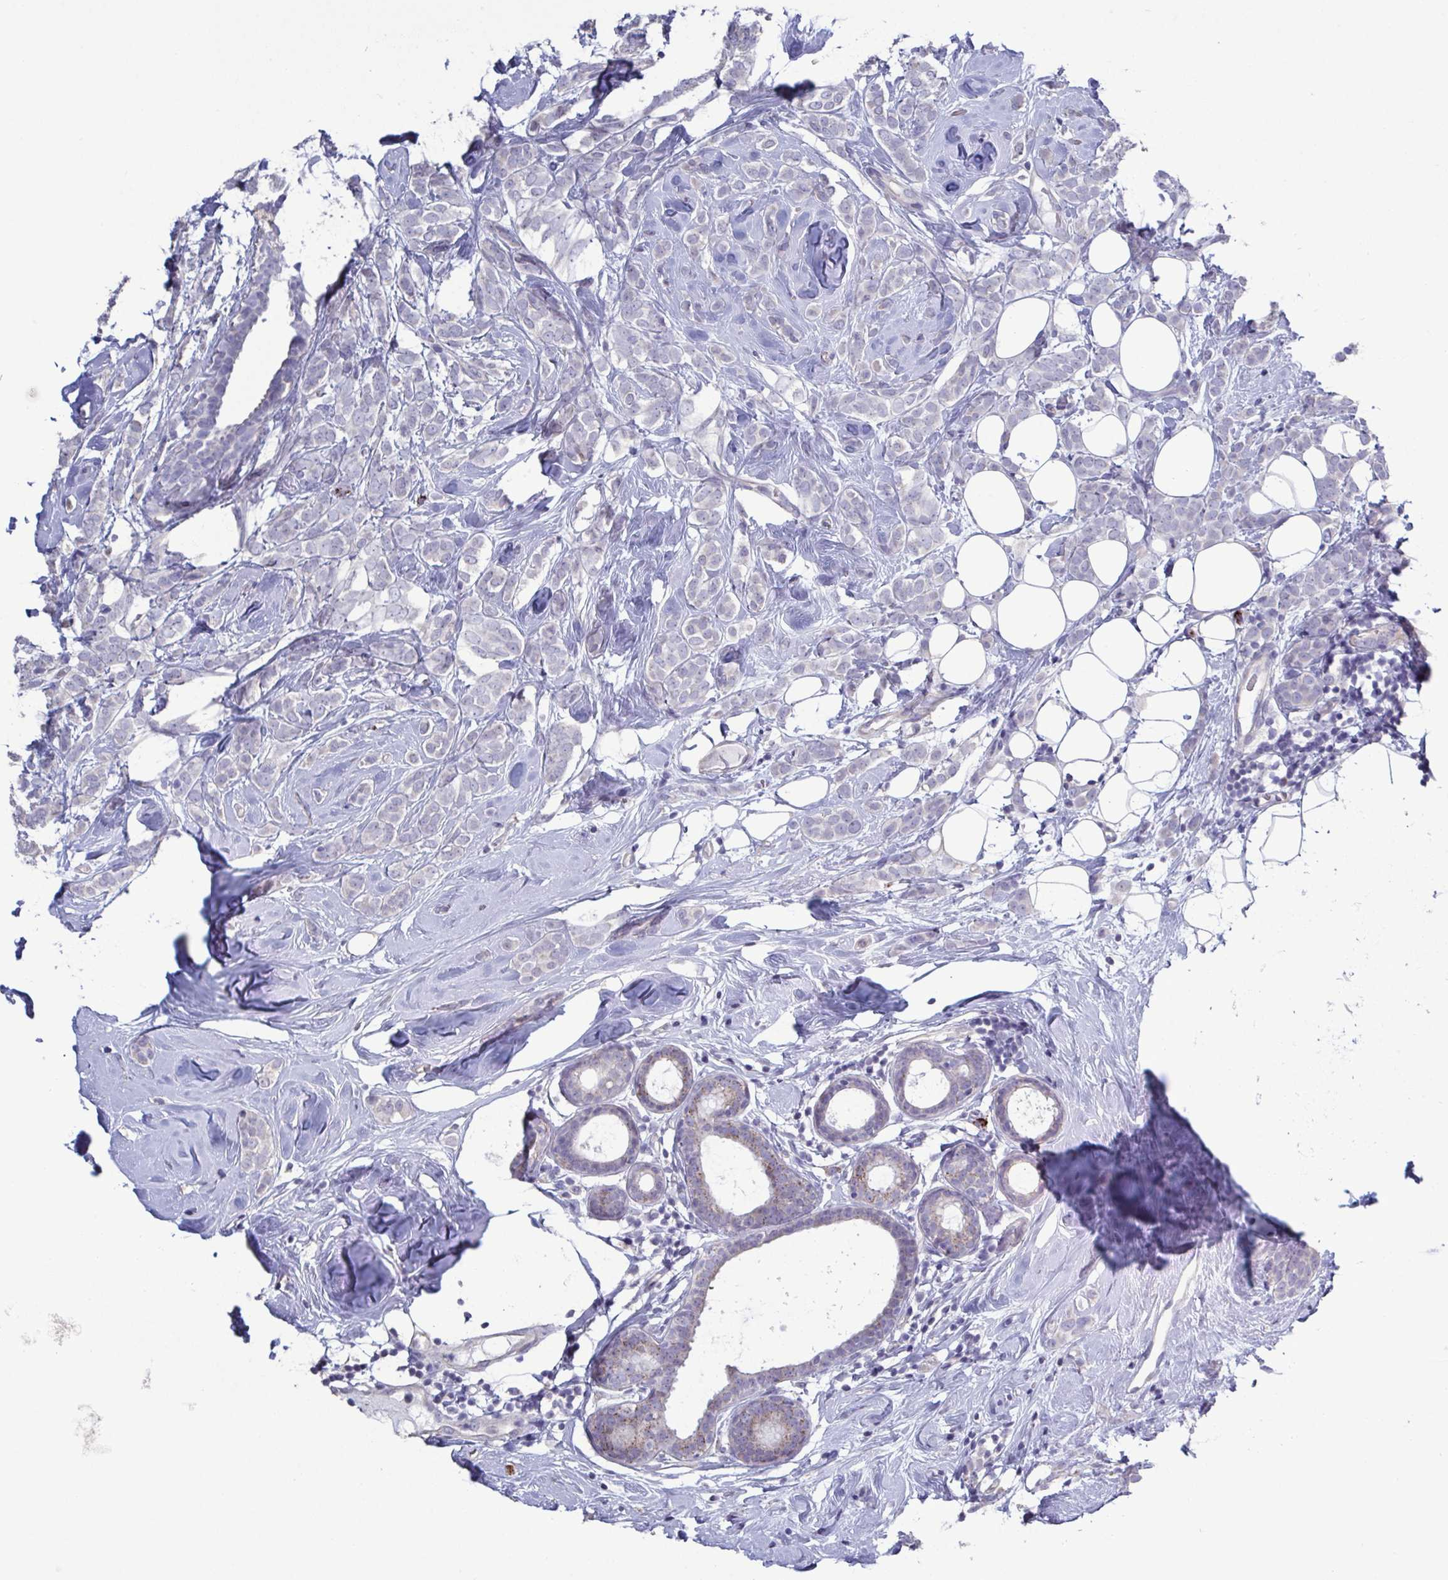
{"staining": {"intensity": "negative", "quantity": "none", "location": "none"}, "tissue": "breast cancer", "cell_type": "Tumor cells", "image_type": "cancer", "snomed": [{"axis": "morphology", "description": "Lobular carcinoma"}, {"axis": "topography", "description": "Breast"}], "caption": "Photomicrograph shows no significant protein expression in tumor cells of breast cancer (lobular carcinoma). (Brightfield microscopy of DAB (3,3'-diaminobenzidine) immunohistochemistry (IHC) at high magnification).", "gene": "GLDC", "patient": {"sex": "female", "age": 49}}